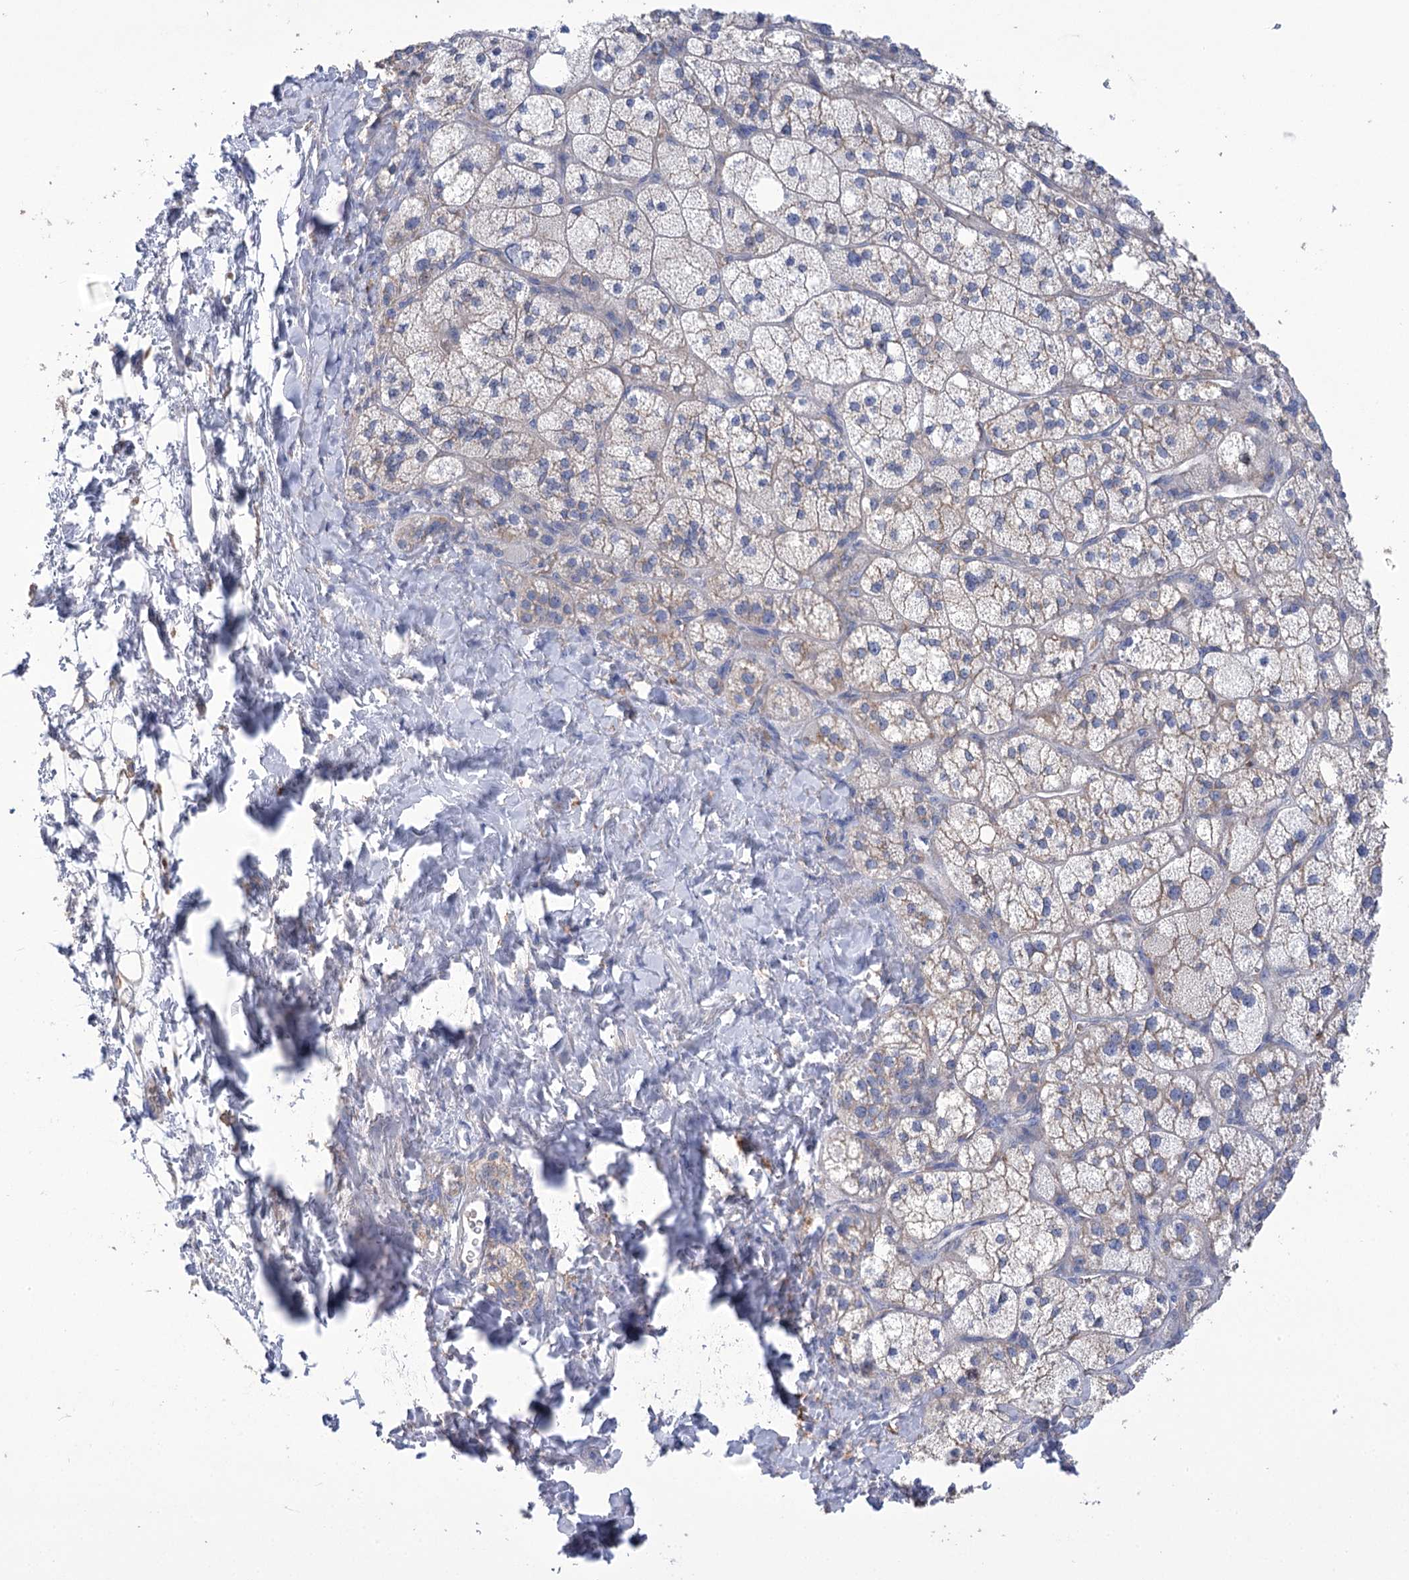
{"staining": {"intensity": "weak", "quantity": "<25%", "location": "cytoplasmic/membranous"}, "tissue": "adrenal gland", "cell_type": "Glandular cells", "image_type": "normal", "snomed": [{"axis": "morphology", "description": "Normal tissue, NOS"}, {"axis": "topography", "description": "Adrenal gland"}], "caption": "This image is of unremarkable adrenal gland stained with immunohistochemistry to label a protein in brown with the nuclei are counter-stained blue. There is no positivity in glandular cells. The staining is performed using DAB brown chromogen with nuclei counter-stained in using hematoxylin.", "gene": "PRSS53", "patient": {"sex": "male", "age": 61}}